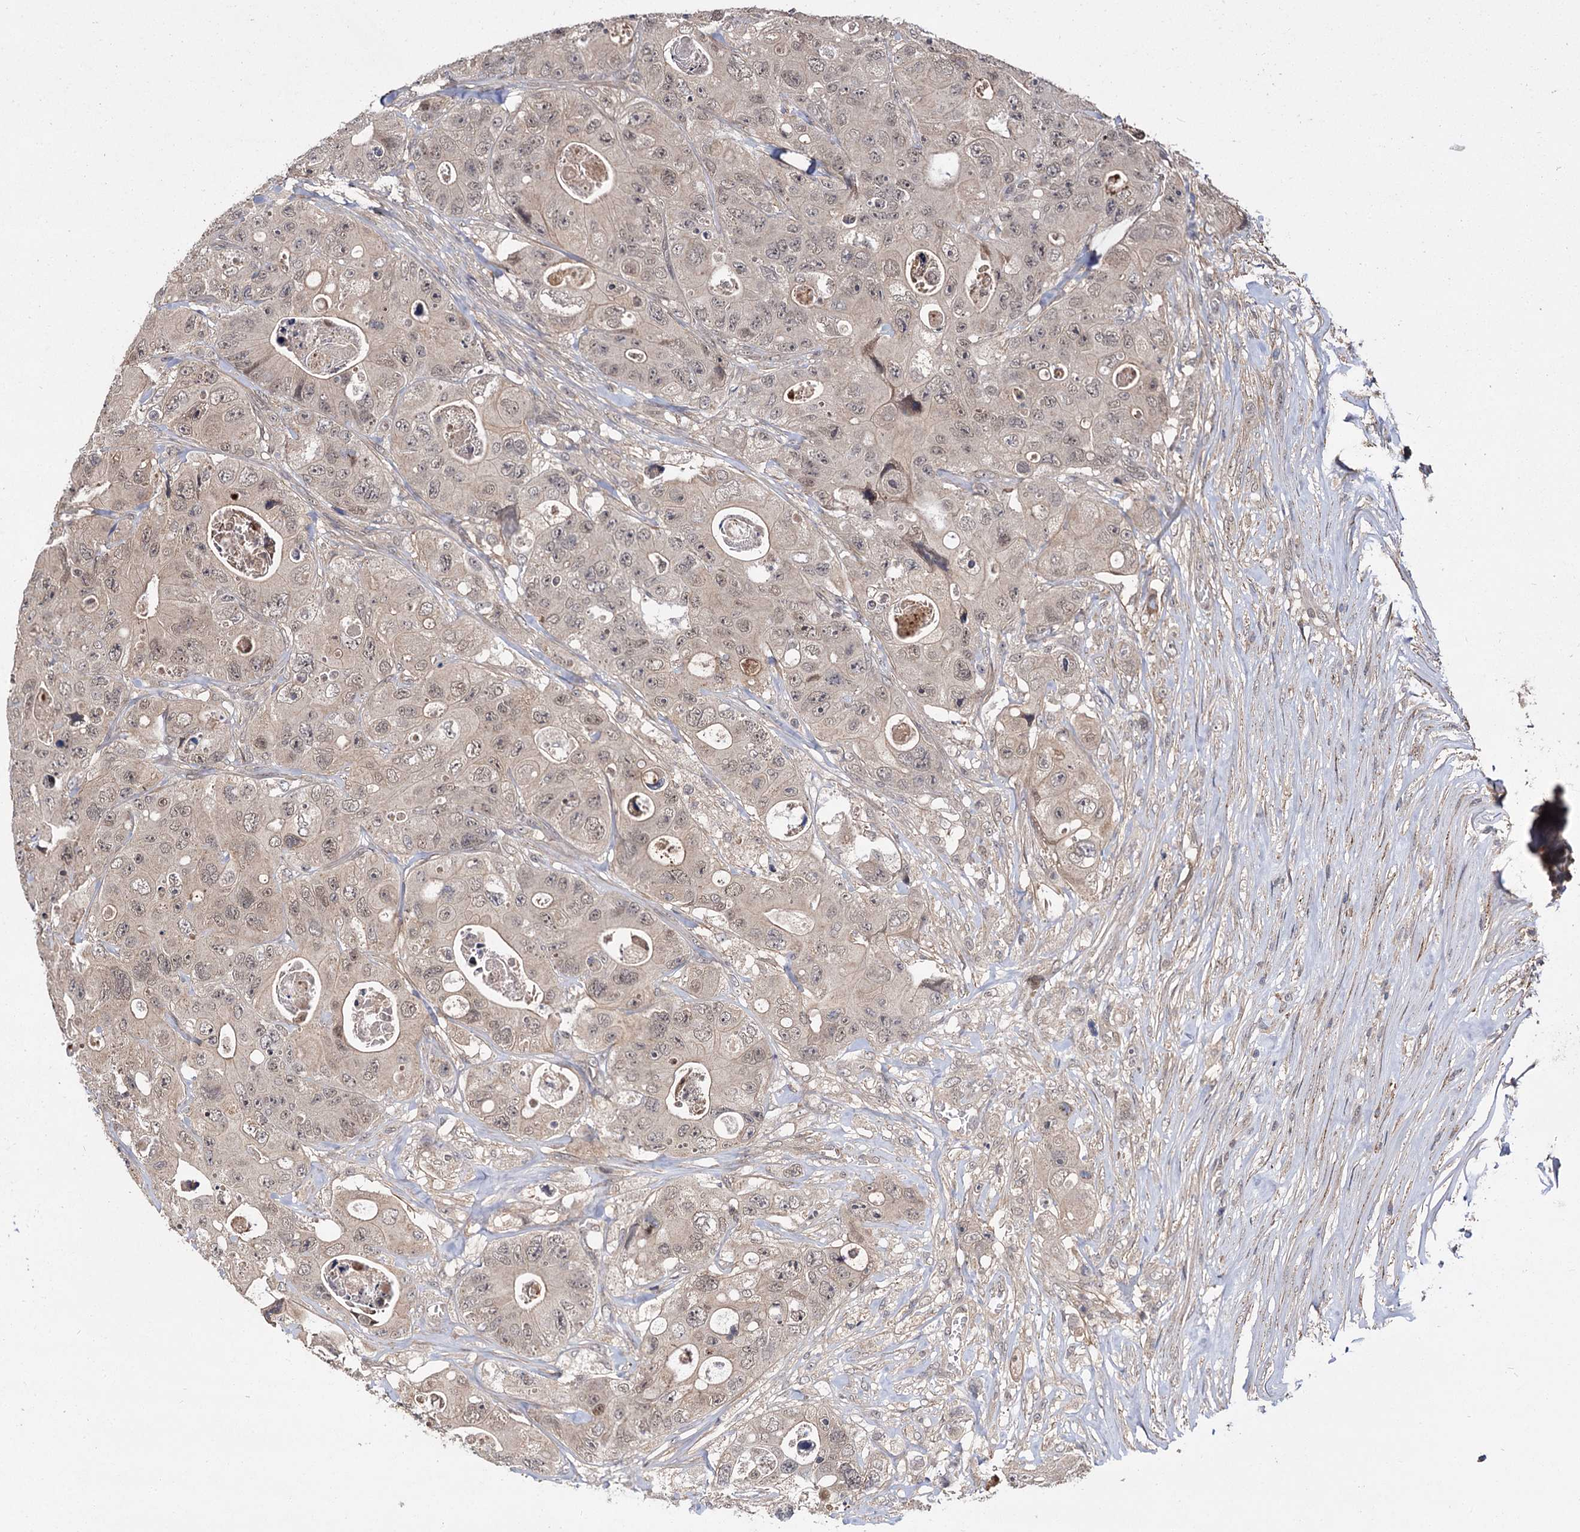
{"staining": {"intensity": "weak", "quantity": "<25%", "location": "cytoplasmic/membranous"}, "tissue": "colorectal cancer", "cell_type": "Tumor cells", "image_type": "cancer", "snomed": [{"axis": "morphology", "description": "Adenocarcinoma, NOS"}, {"axis": "topography", "description": "Colon"}], "caption": "A micrograph of human colorectal cancer (adenocarcinoma) is negative for staining in tumor cells.", "gene": "MBD6", "patient": {"sex": "female", "age": 46}}